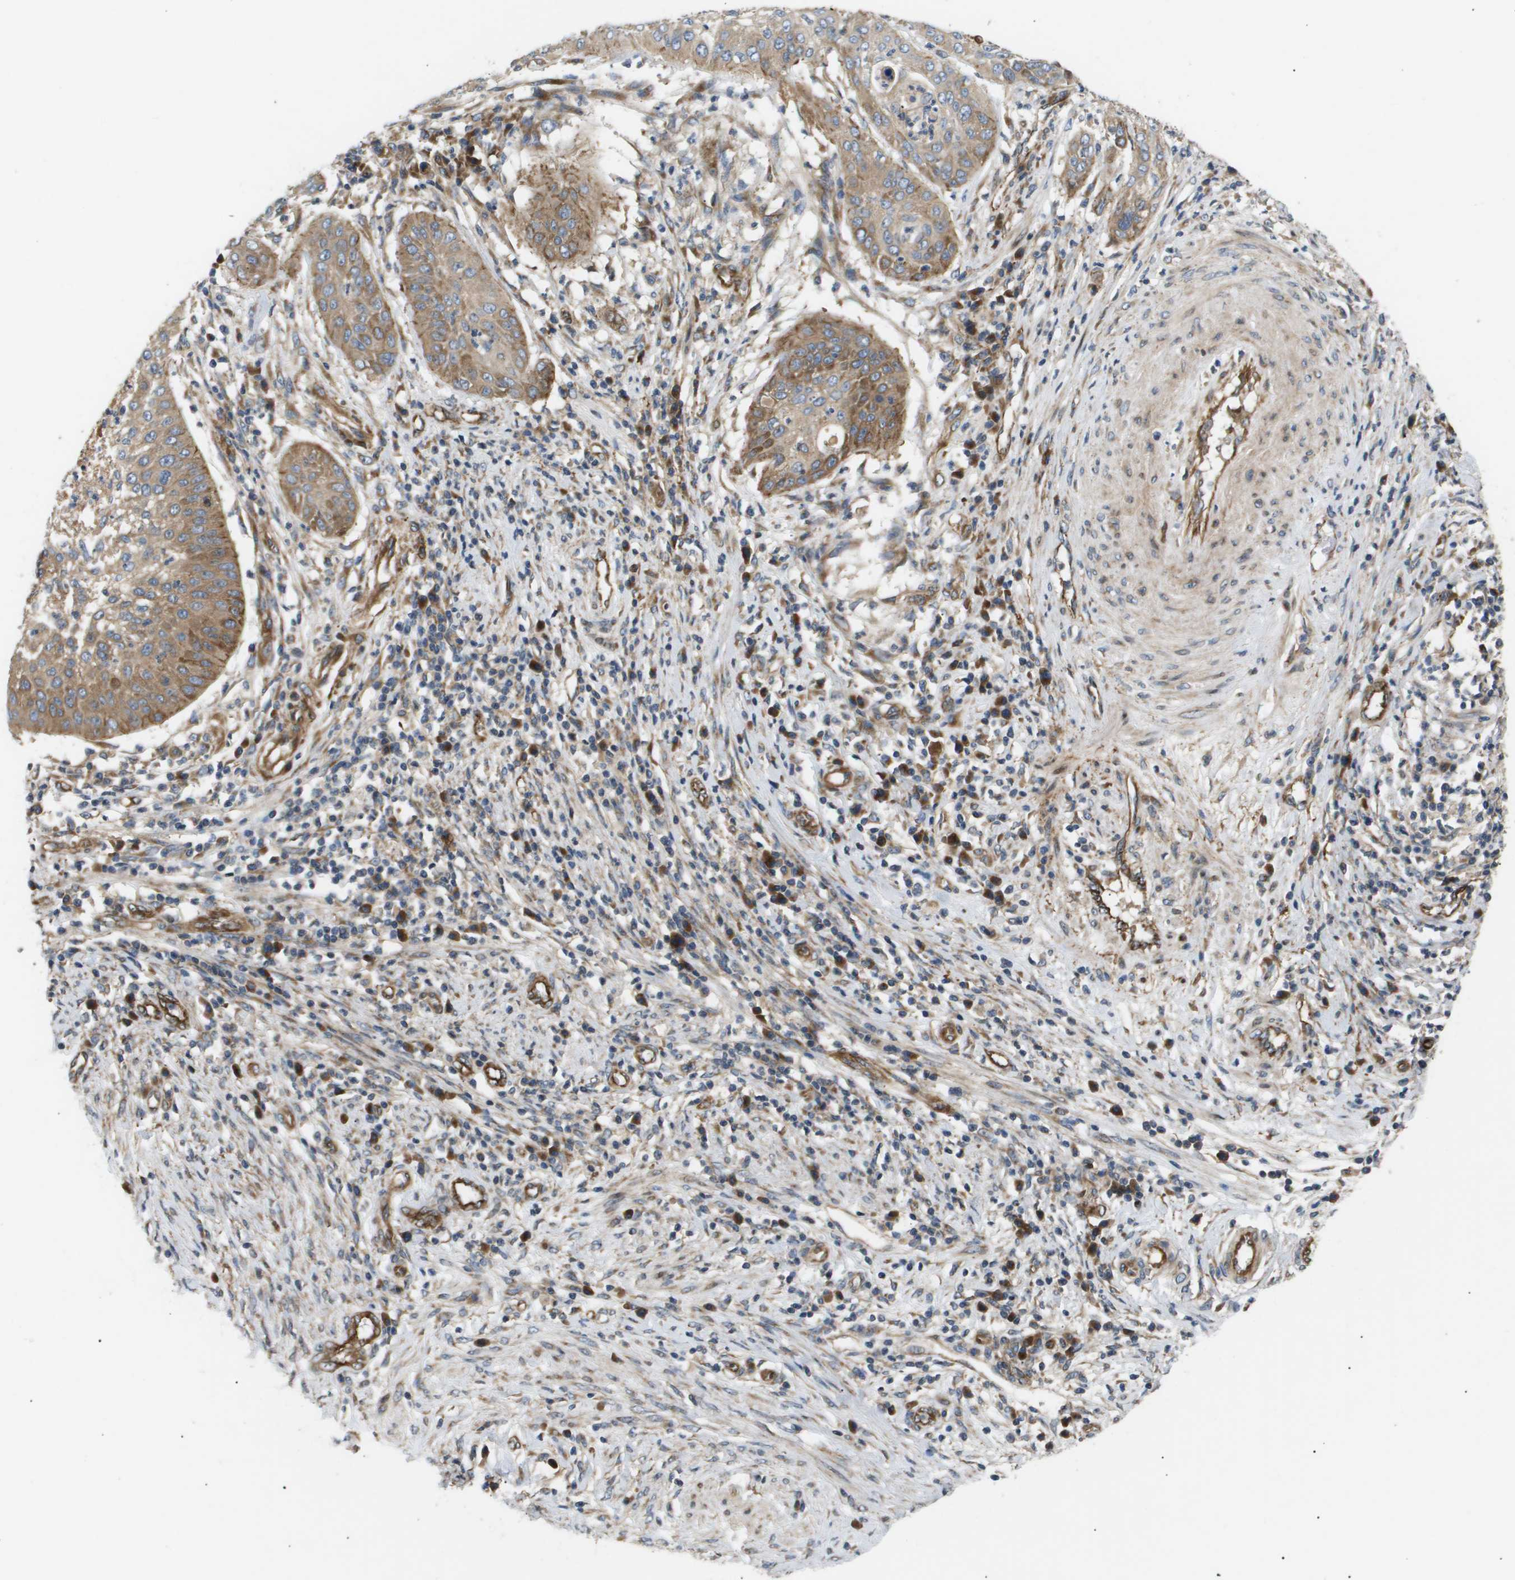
{"staining": {"intensity": "moderate", "quantity": ">75%", "location": "cytoplasmic/membranous"}, "tissue": "cervical cancer", "cell_type": "Tumor cells", "image_type": "cancer", "snomed": [{"axis": "morphology", "description": "Normal tissue, NOS"}, {"axis": "morphology", "description": "Squamous cell carcinoma, NOS"}, {"axis": "topography", "description": "Cervix"}], "caption": "Cervical cancer (squamous cell carcinoma) stained with DAB (3,3'-diaminobenzidine) immunohistochemistry reveals medium levels of moderate cytoplasmic/membranous staining in approximately >75% of tumor cells.", "gene": "LYSMD3", "patient": {"sex": "female", "age": 39}}